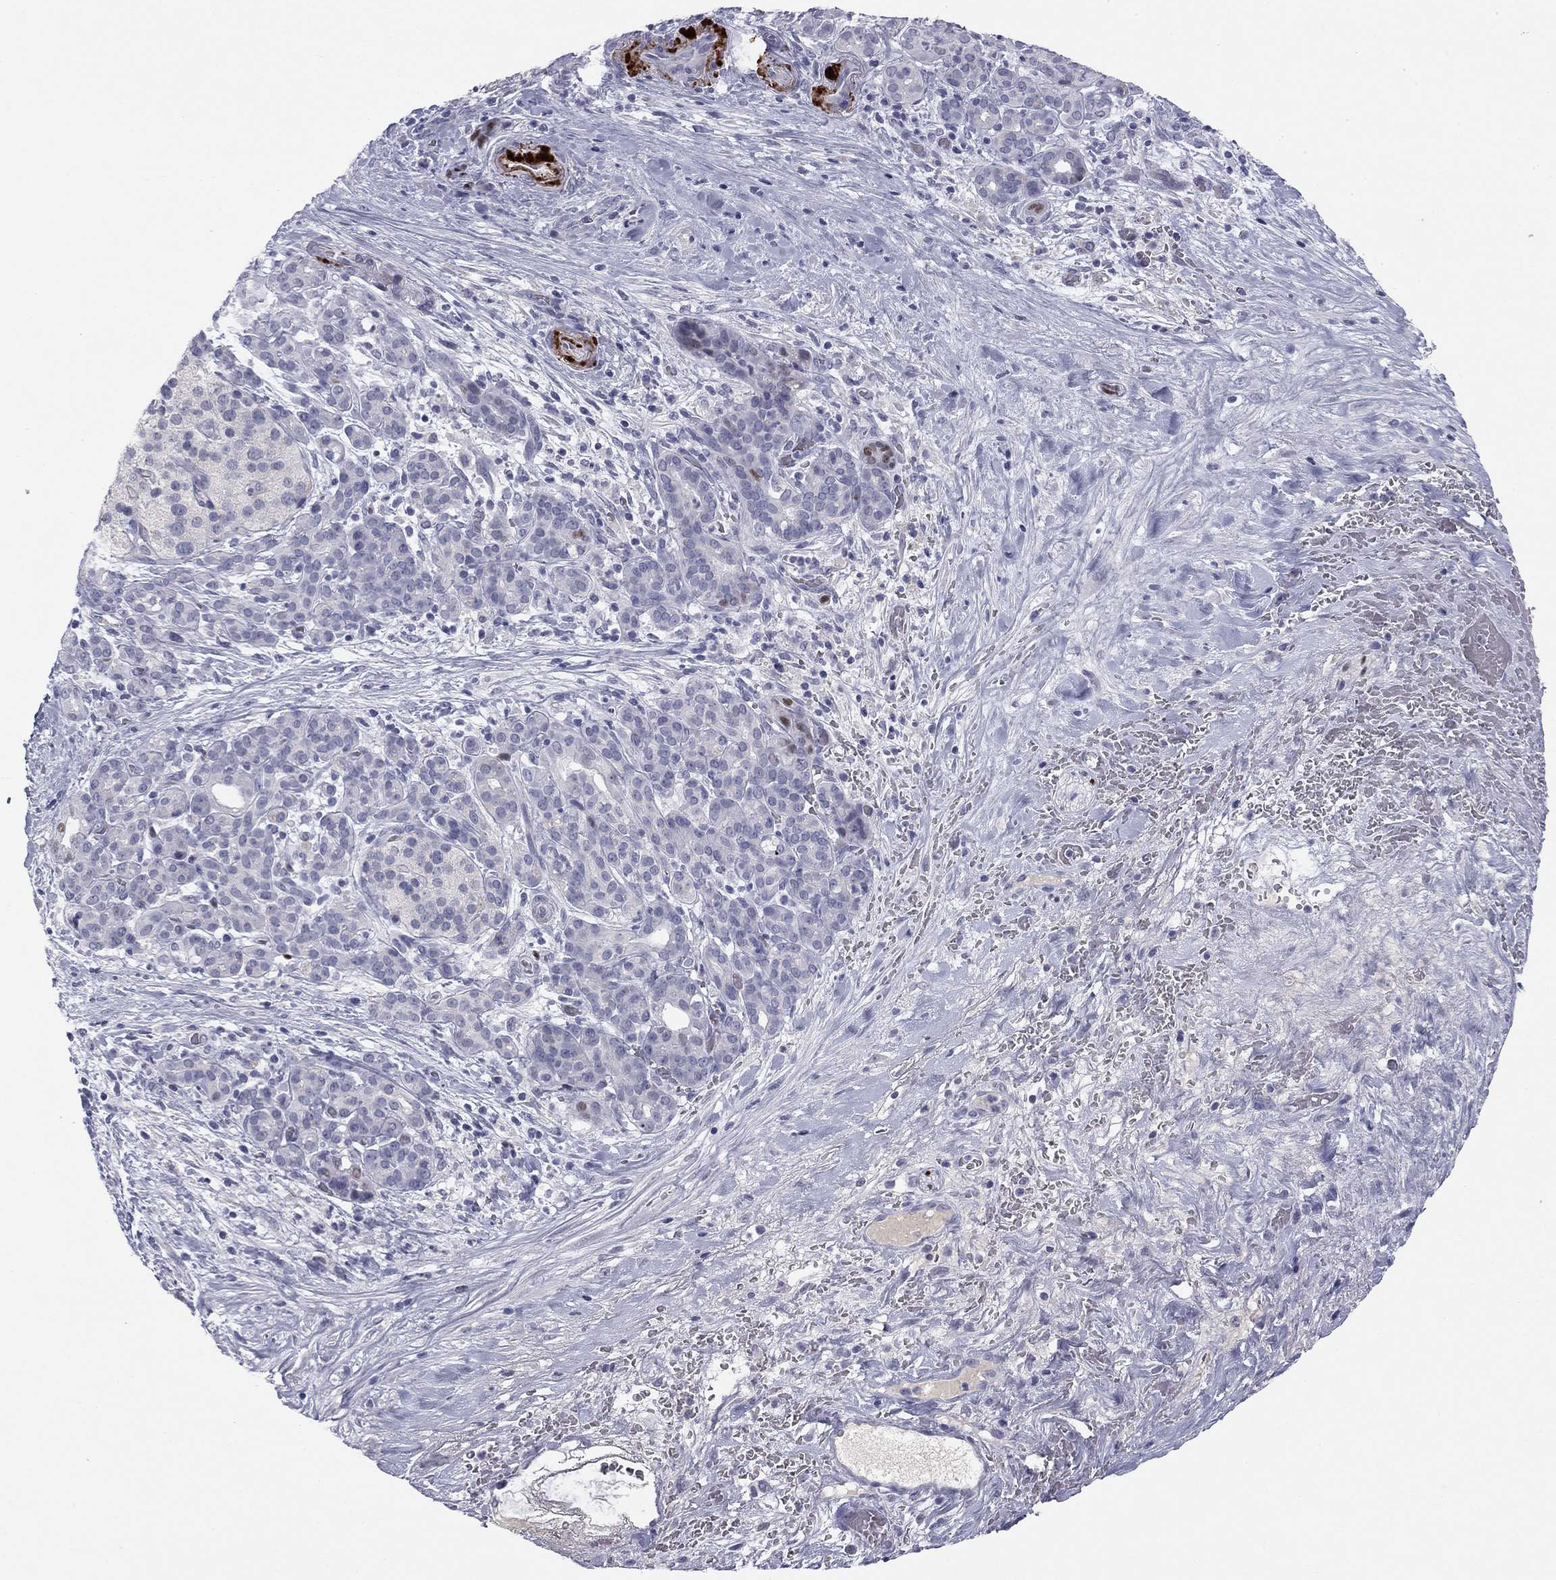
{"staining": {"intensity": "negative", "quantity": "none", "location": "none"}, "tissue": "pancreatic cancer", "cell_type": "Tumor cells", "image_type": "cancer", "snomed": [{"axis": "morphology", "description": "Adenocarcinoma, NOS"}, {"axis": "topography", "description": "Pancreas"}], "caption": "Immunohistochemistry (IHC) image of human pancreatic cancer (adenocarcinoma) stained for a protein (brown), which reveals no expression in tumor cells.", "gene": "TFAP2B", "patient": {"sex": "male", "age": 44}}